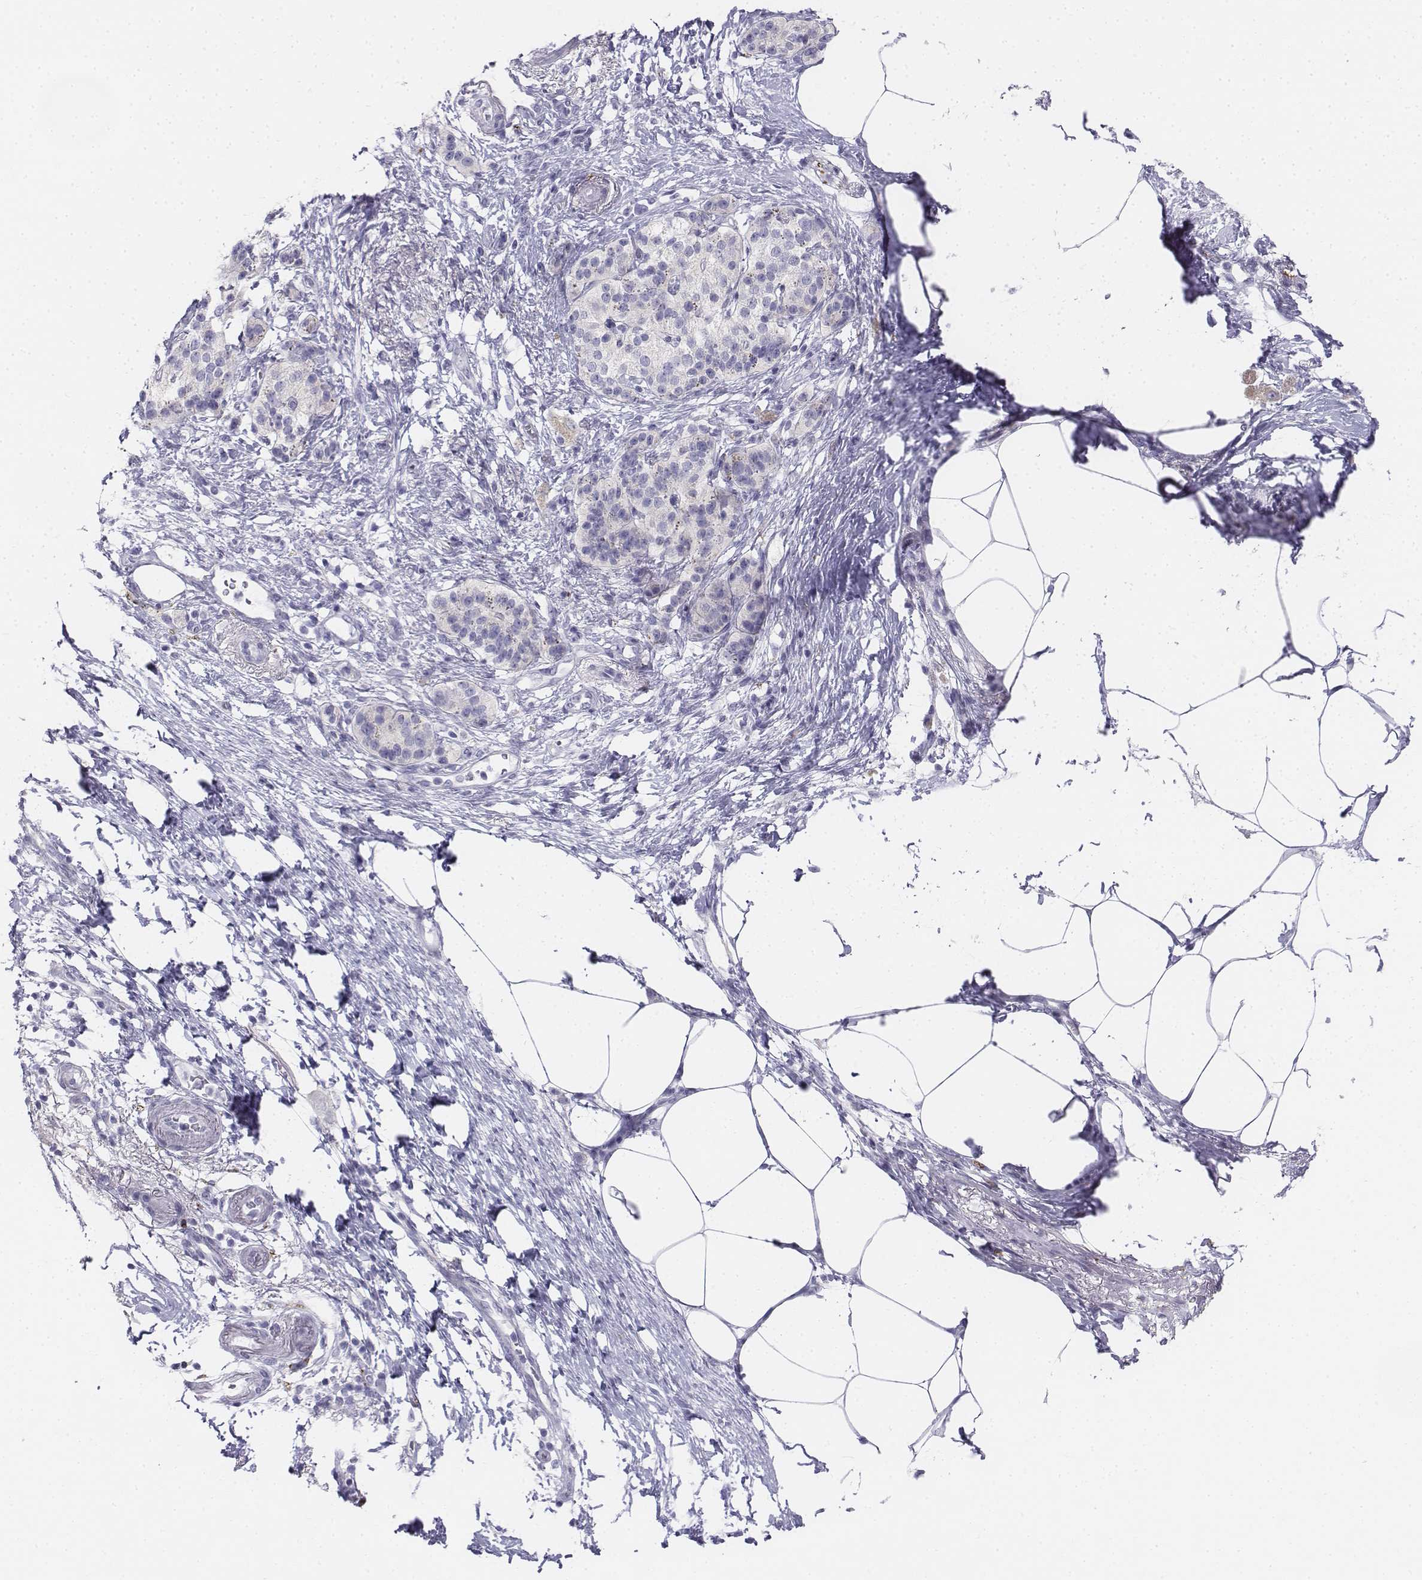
{"staining": {"intensity": "negative", "quantity": "none", "location": "none"}, "tissue": "pancreatic cancer", "cell_type": "Tumor cells", "image_type": "cancer", "snomed": [{"axis": "morphology", "description": "Adenocarcinoma, NOS"}, {"axis": "topography", "description": "Pancreas"}], "caption": "A high-resolution micrograph shows IHC staining of pancreatic cancer (adenocarcinoma), which exhibits no significant positivity in tumor cells.", "gene": "TH", "patient": {"sex": "female", "age": 72}}